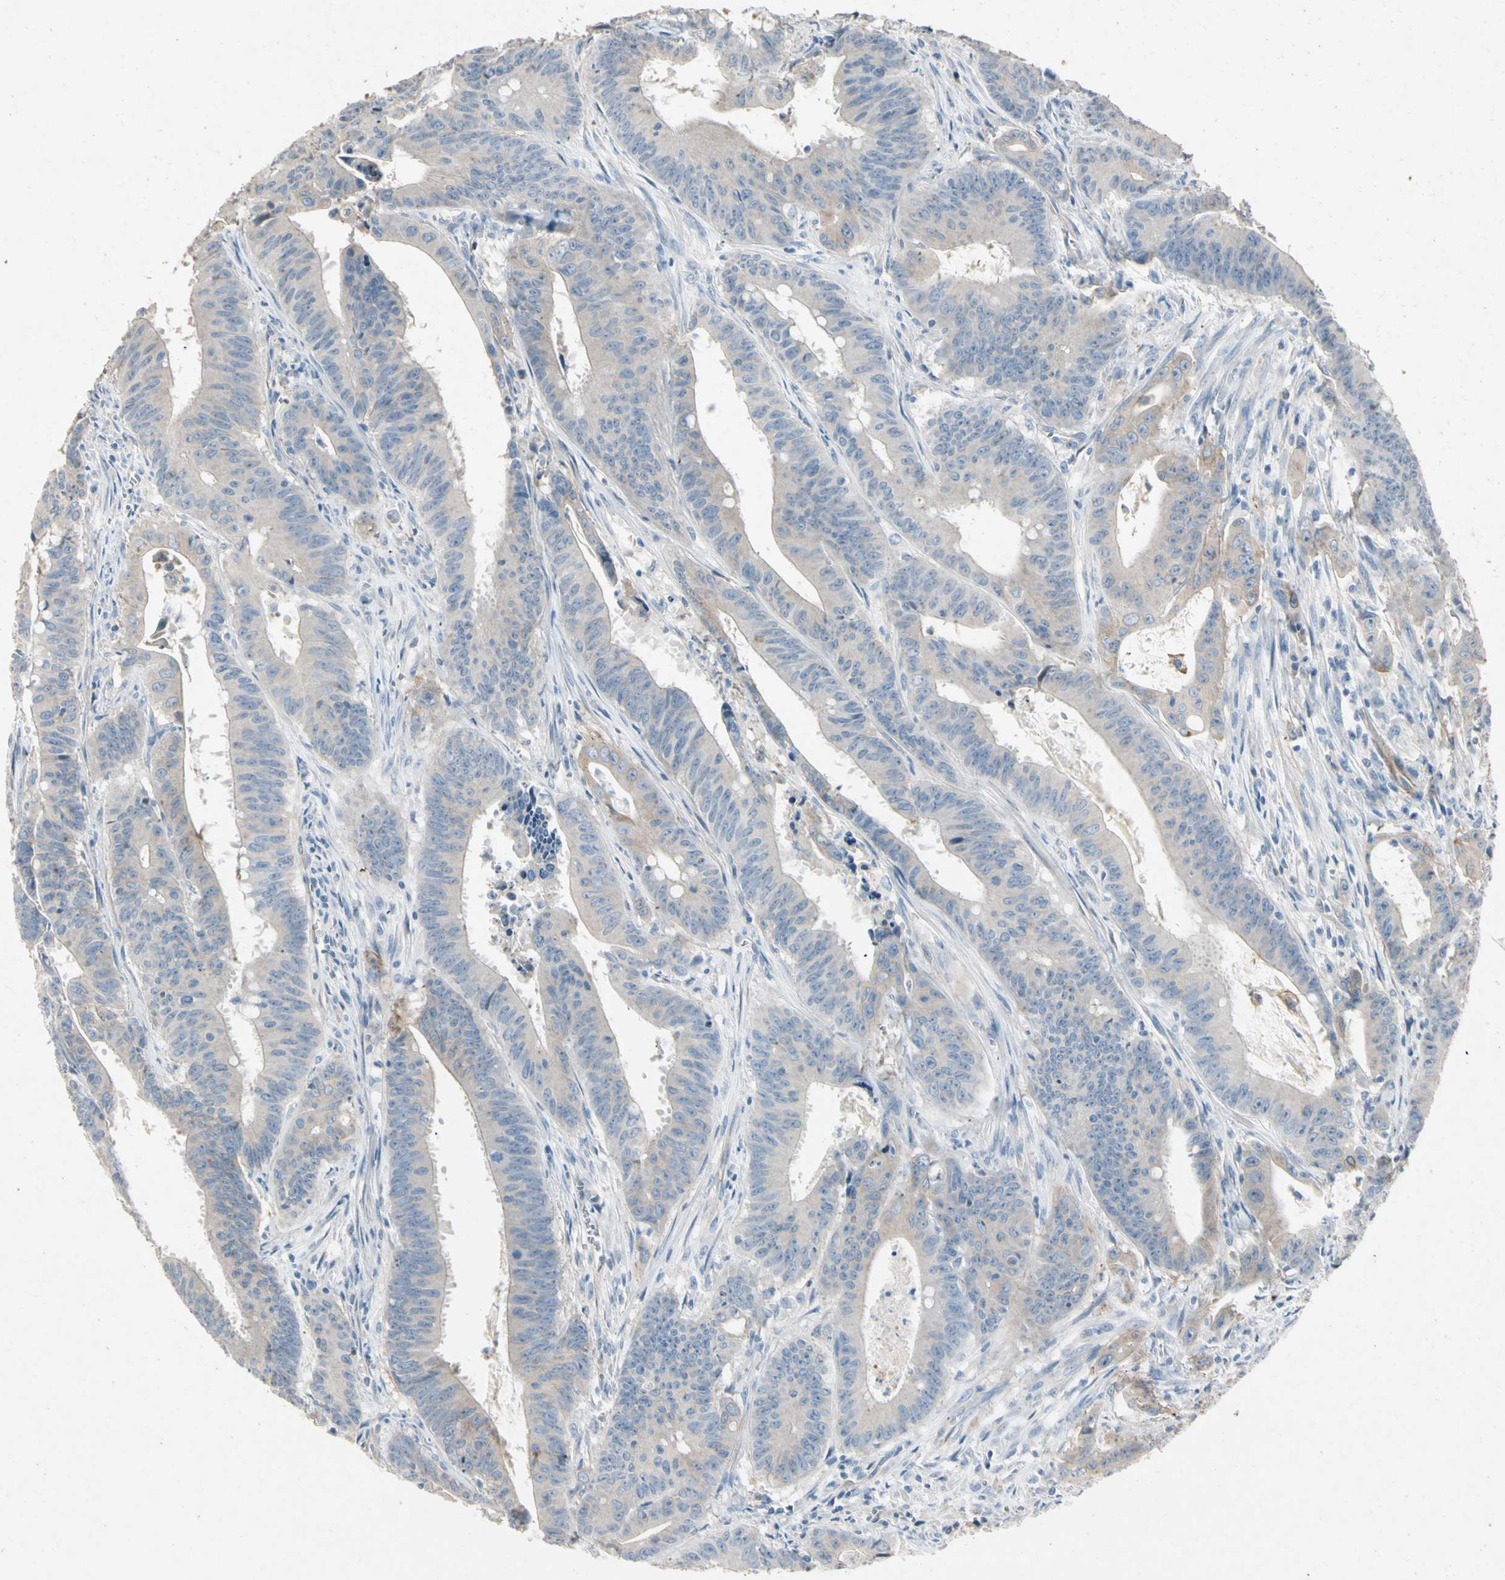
{"staining": {"intensity": "weak", "quantity": "25%-75%", "location": "cytoplasmic/membranous"}, "tissue": "colorectal cancer", "cell_type": "Tumor cells", "image_type": "cancer", "snomed": [{"axis": "morphology", "description": "Adenocarcinoma, NOS"}, {"axis": "topography", "description": "Colon"}], "caption": "Tumor cells demonstrate low levels of weak cytoplasmic/membranous expression in about 25%-75% of cells in human colorectal cancer (adenocarcinoma).", "gene": "ITGA3", "patient": {"sex": "male", "age": 45}}